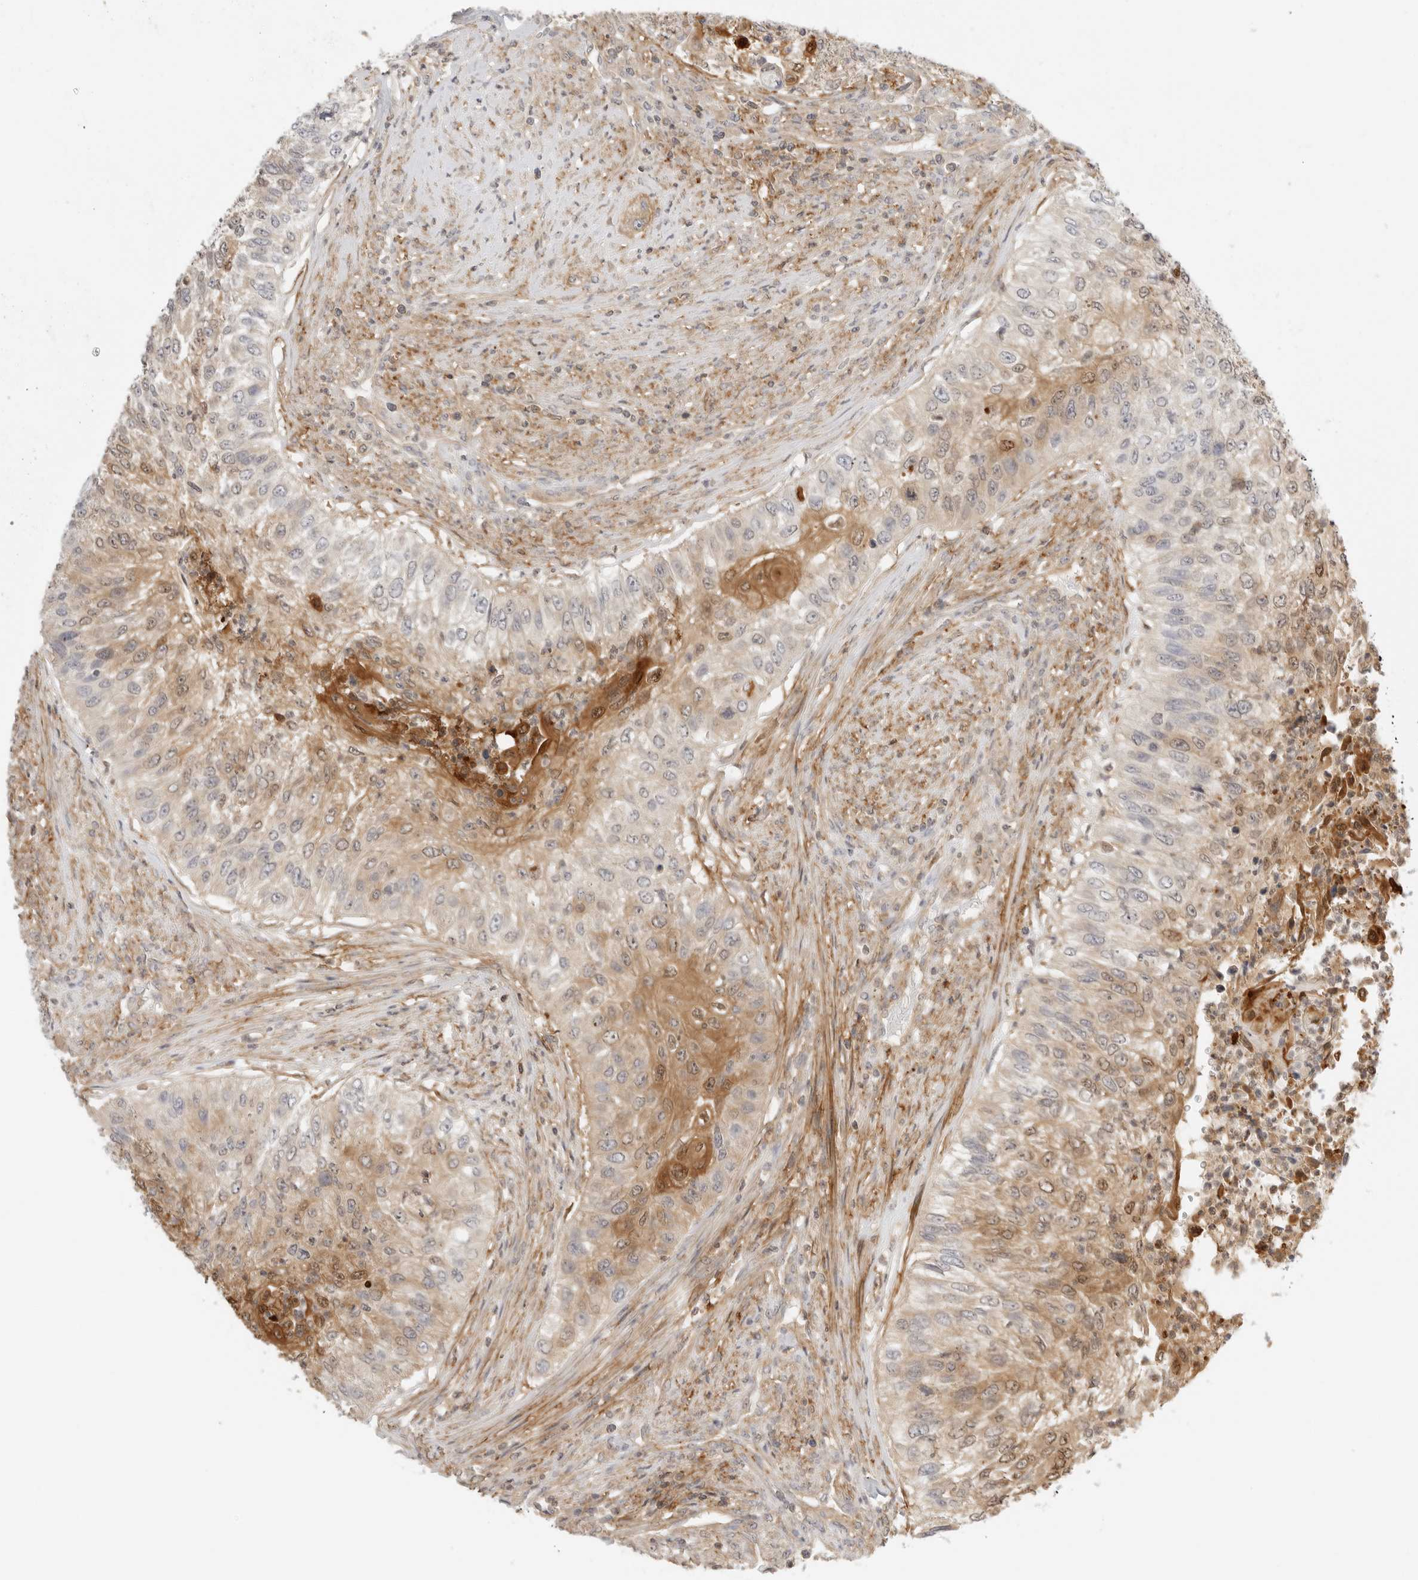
{"staining": {"intensity": "moderate", "quantity": ">75%", "location": "cytoplasmic/membranous"}, "tissue": "urothelial cancer", "cell_type": "Tumor cells", "image_type": "cancer", "snomed": [{"axis": "morphology", "description": "Urothelial carcinoma, High grade"}, {"axis": "topography", "description": "Urinary bladder"}], "caption": "High-grade urothelial carcinoma tissue exhibits moderate cytoplasmic/membranous expression in about >75% of tumor cells, visualized by immunohistochemistry.", "gene": "OSCP1", "patient": {"sex": "female", "age": 60}}